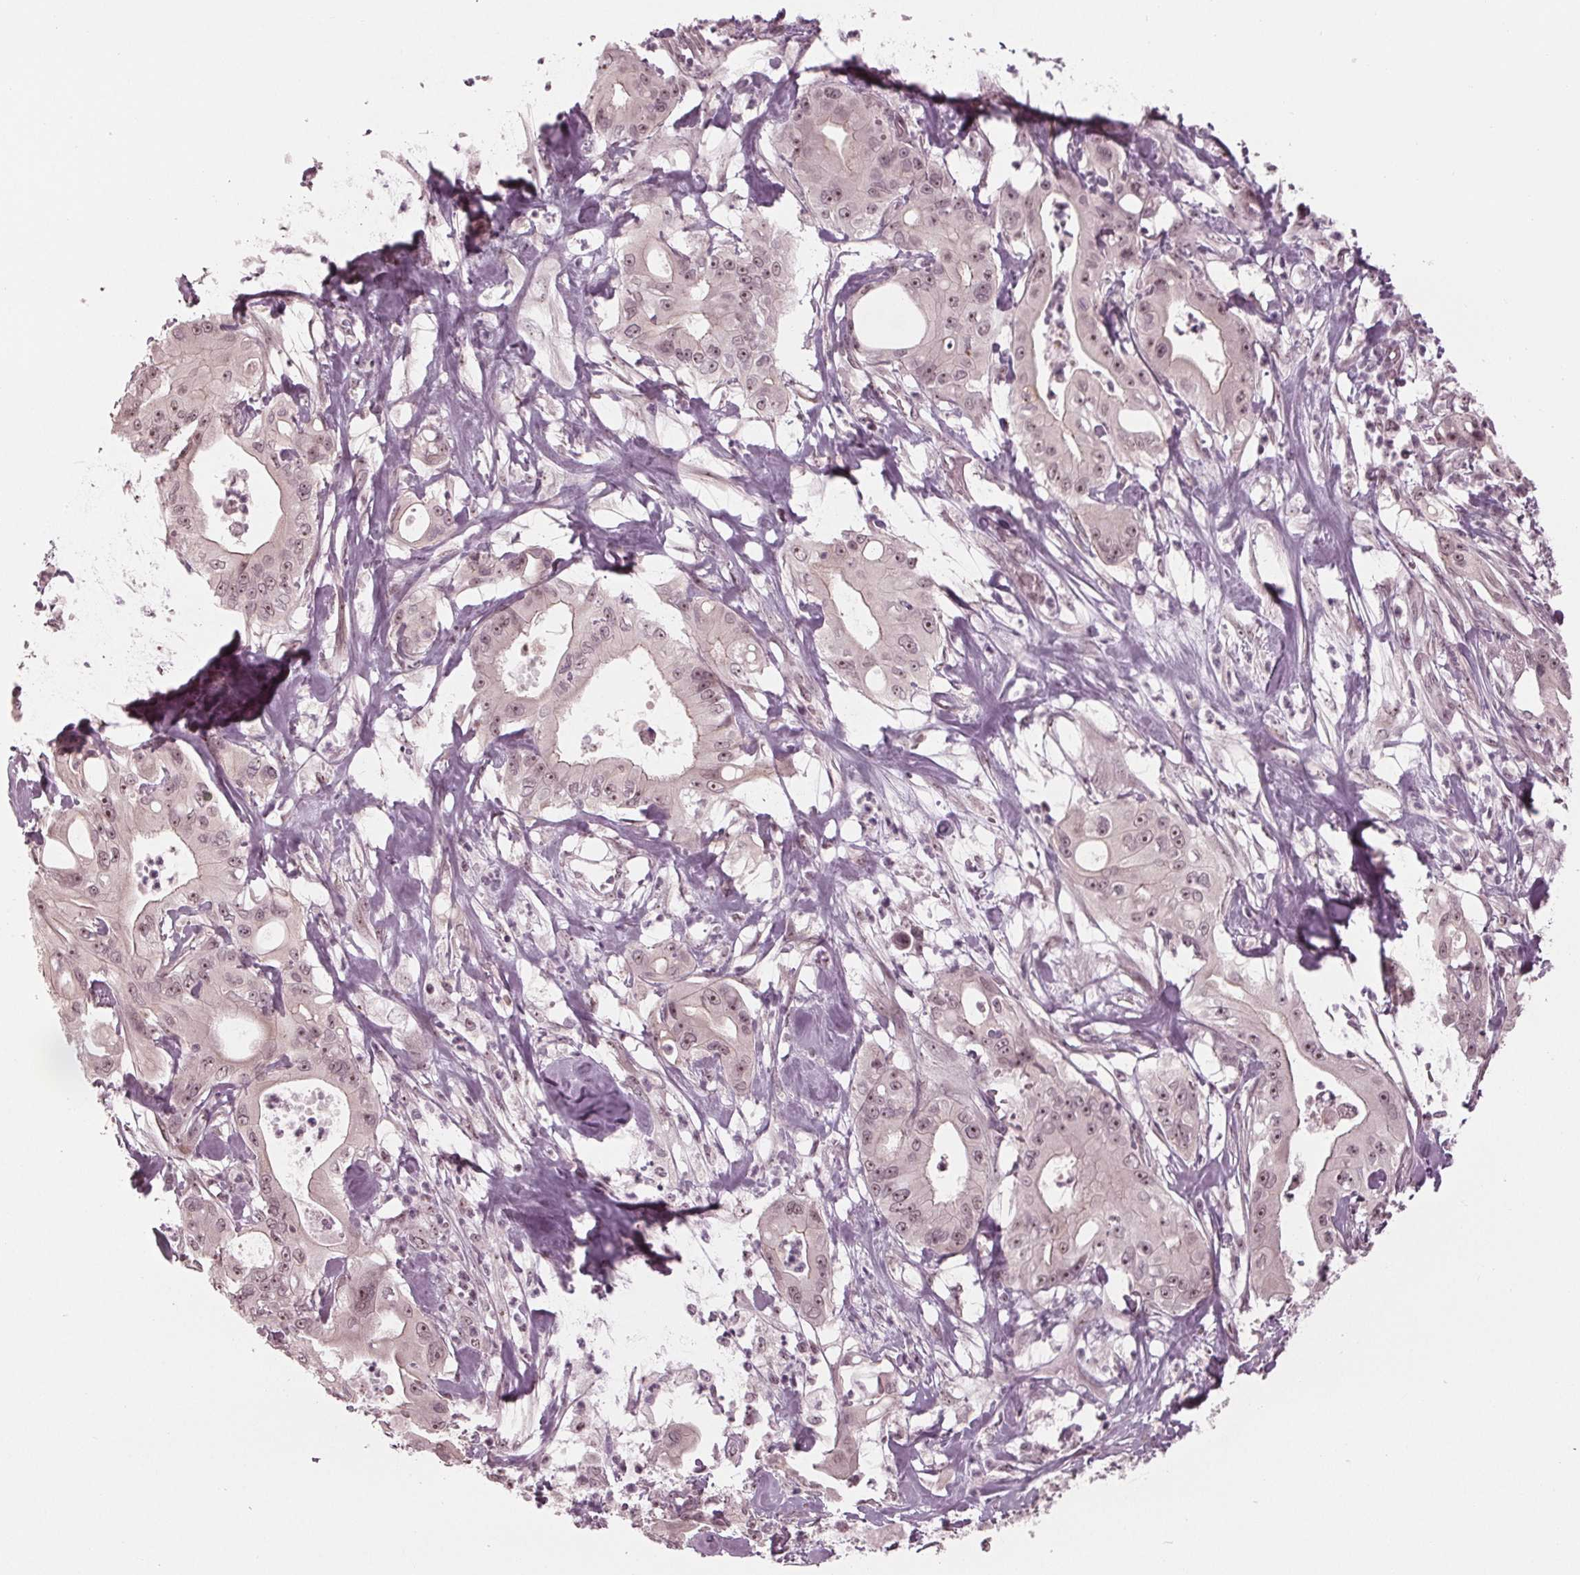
{"staining": {"intensity": "moderate", "quantity": ">75%", "location": "nuclear"}, "tissue": "pancreatic cancer", "cell_type": "Tumor cells", "image_type": "cancer", "snomed": [{"axis": "morphology", "description": "Adenocarcinoma, NOS"}, {"axis": "topography", "description": "Pancreas"}], "caption": "This is a micrograph of immunohistochemistry staining of pancreatic cancer (adenocarcinoma), which shows moderate expression in the nuclear of tumor cells.", "gene": "SLX4", "patient": {"sex": "male", "age": 71}}